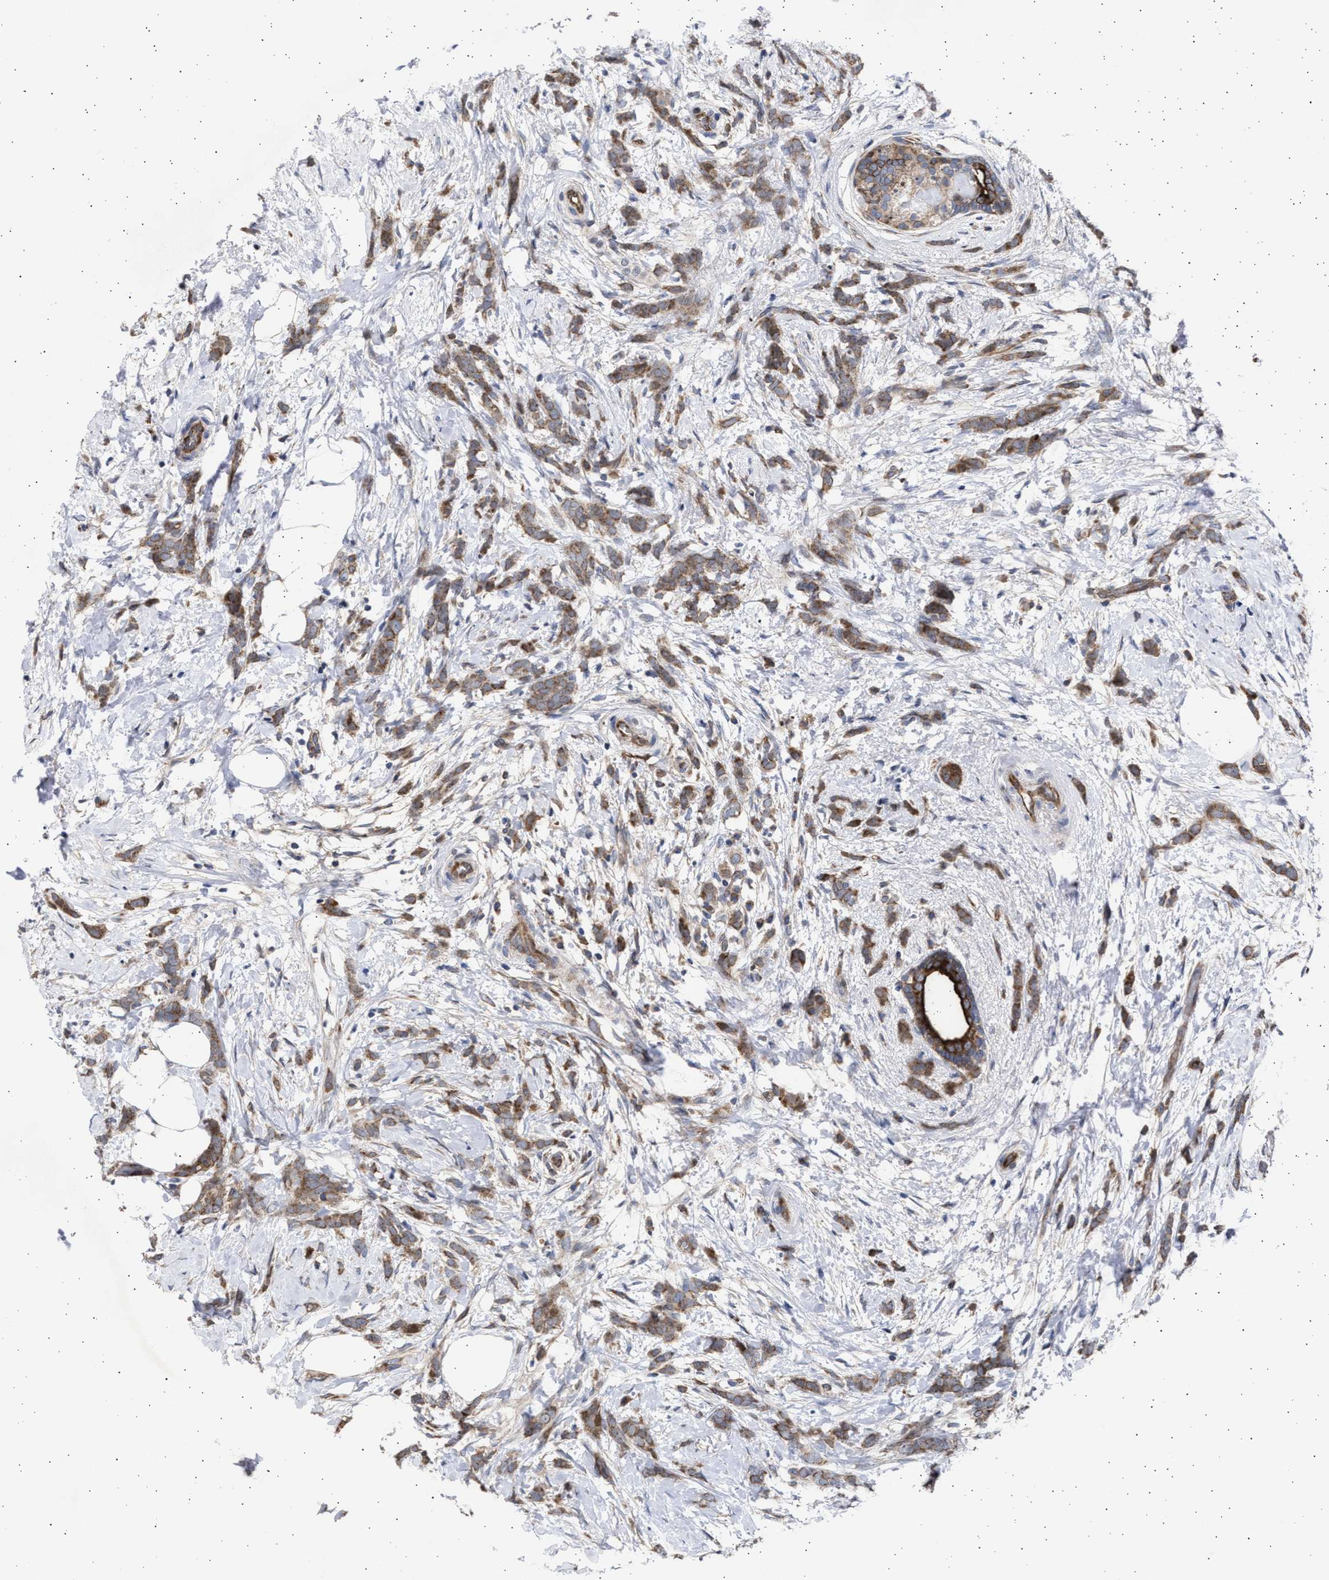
{"staining": {"intensity": "moderate", "quantity": ">75%", "location": "cytoplasmic/membranous"}, "tissue": "breast cancer", "cell_type": "Tumor cells", "image_type": "cancer", "snomed": [{"axis": "morphology", "description": "Lobular carcinoma, in situ"}, {"axis": "morphology", "description": "Lobular carcinoma"}, {"axis": "topography", "description": "Breast"}], "caption": "The histopathology image displays immunohistochemical staining of breast cancer (lobular carcinoma in situ). There is moderate cytoplasmic/membranous expression is appreciated in approximately >75% of tumor cells.", "gene": "TTC19", "patient": {"sex": "female", "age": 41}}